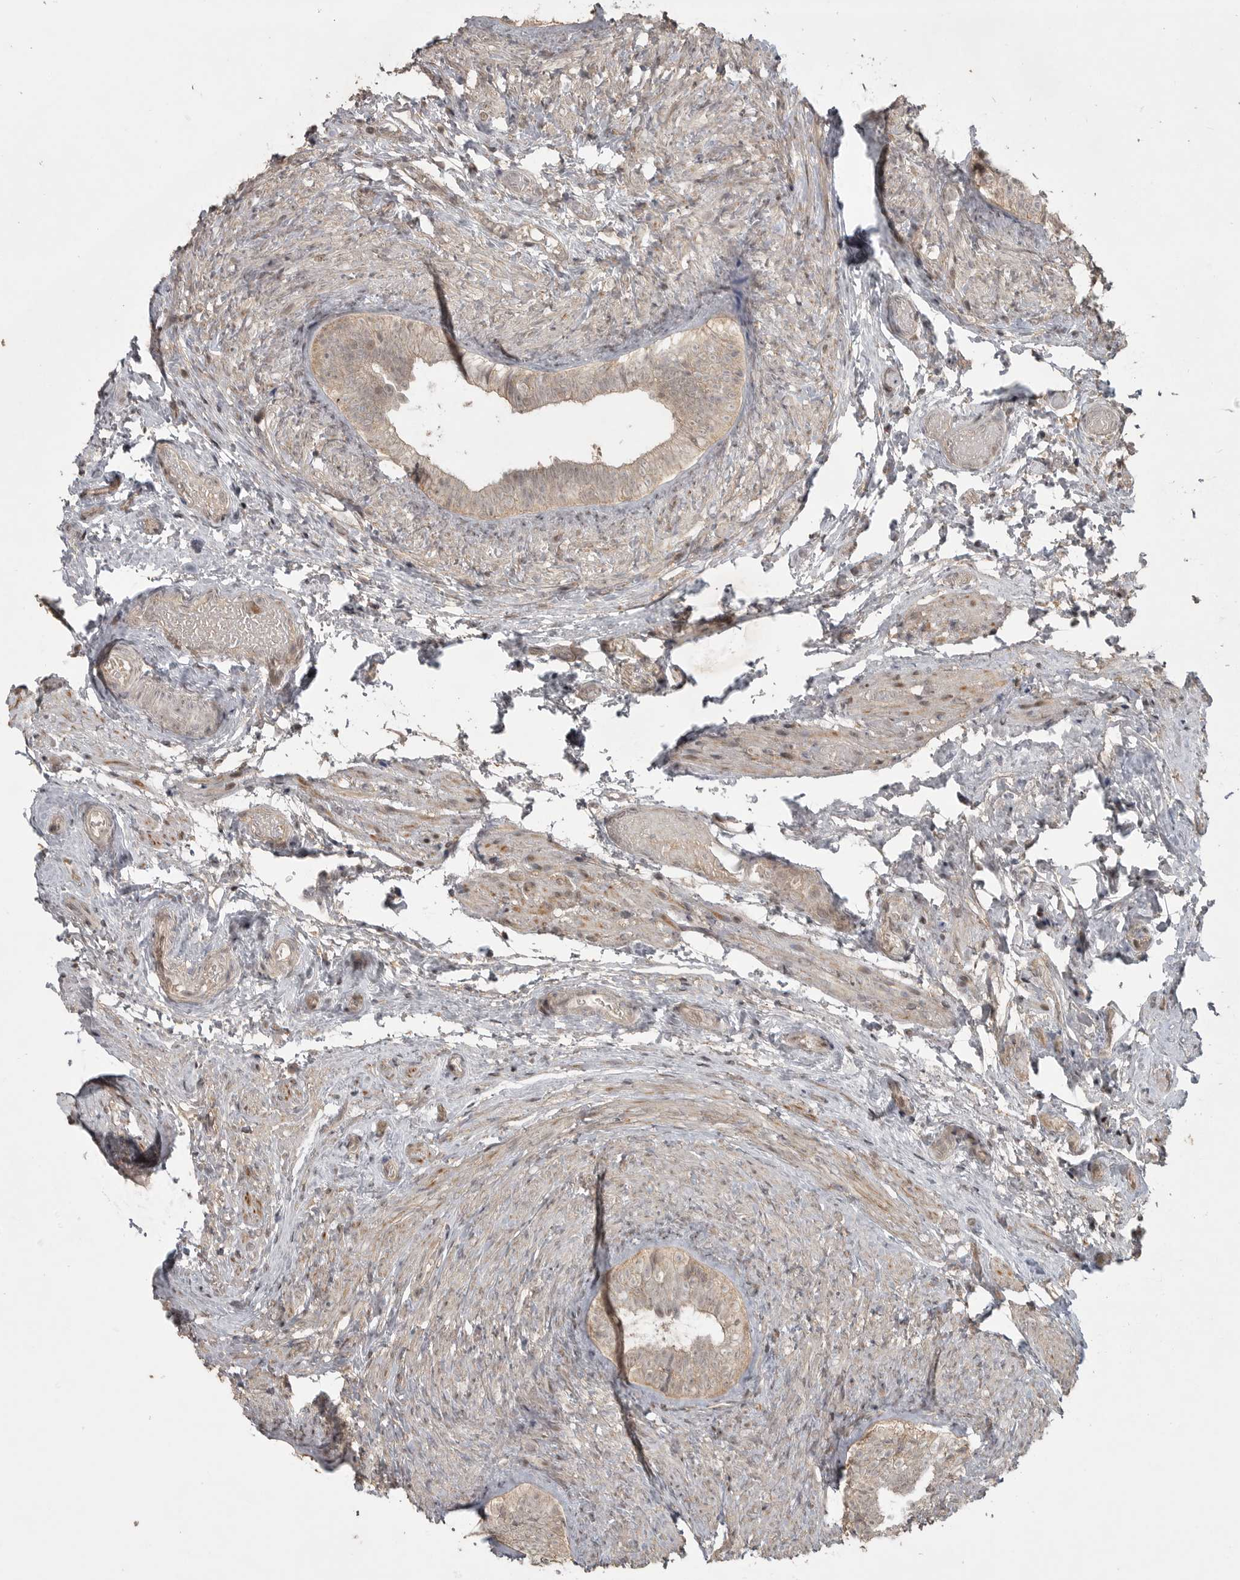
{"staining": {"intensity": "moderate", "quantity": ">75%", "location": "cytoplasmic/membranous"}, "tissue": "epididymis", "cell_type": "Glandular cells", "image_type": "normal", "snomed": [{"axis": "morphology", "description": "Normal tissue, NOS"}, {"axis": "topography", "description": "Epididymis"}], "caption": "Approximately >75% of glandular cells in benign epididymis exhibit moderate cytoplasmic/membranous protein staining as visualized by brown immunohistochemical staining.", "gene": "LLGL1", "patient": {"sex": "male", "age": 5}}